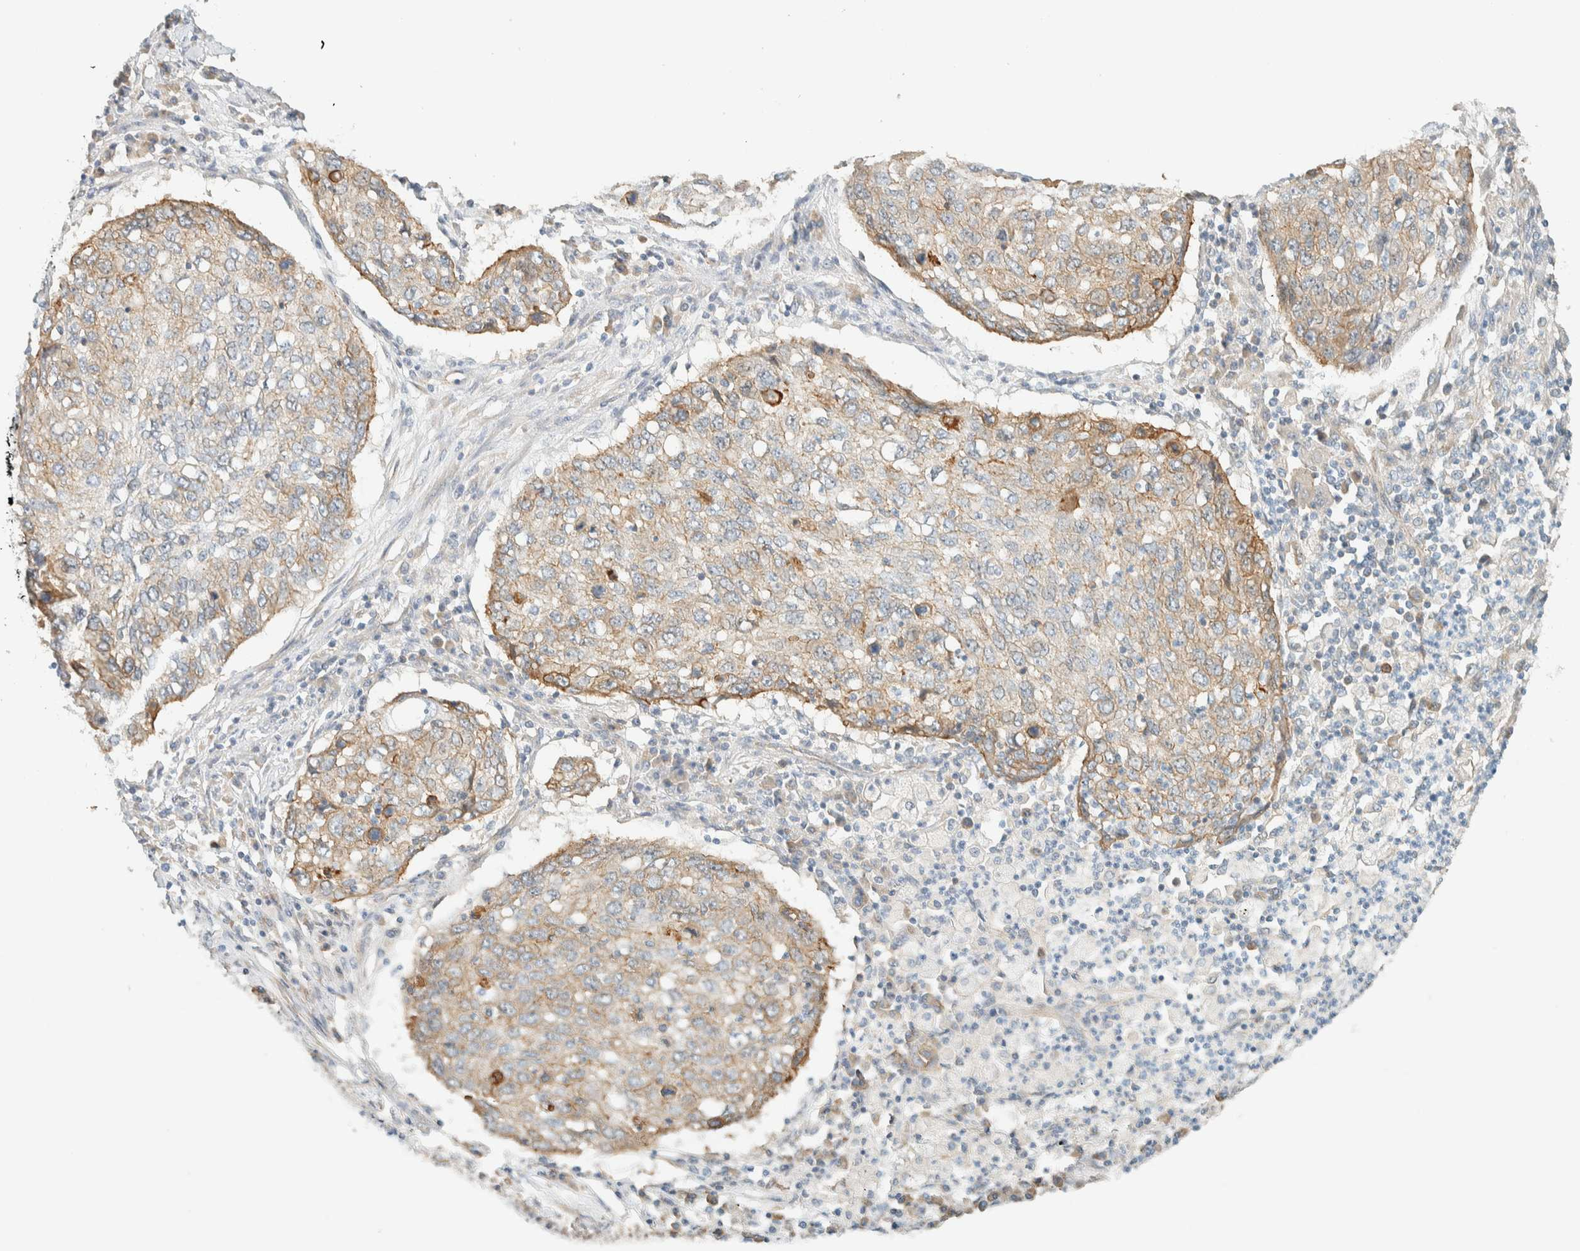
{"staining": {"intensity": "weak", "quantity": "25%-75%", "location": "cytoplasmic/membranous"}, "tissue": "lung cancer", "cell_type": "Tumor cells", "image_type": "cancer", "snomed": [{"axis": "morphology", "description": "Squamous cell carcinoma, NOS"}, {"axis": "topography", "description": "Lung"}], "caption": "Human lung cancer stained with a protein marker reveals weak staining in tumor cells.", "gene": "LIMA1", "patient": {"sex": "female", "age": 63}}